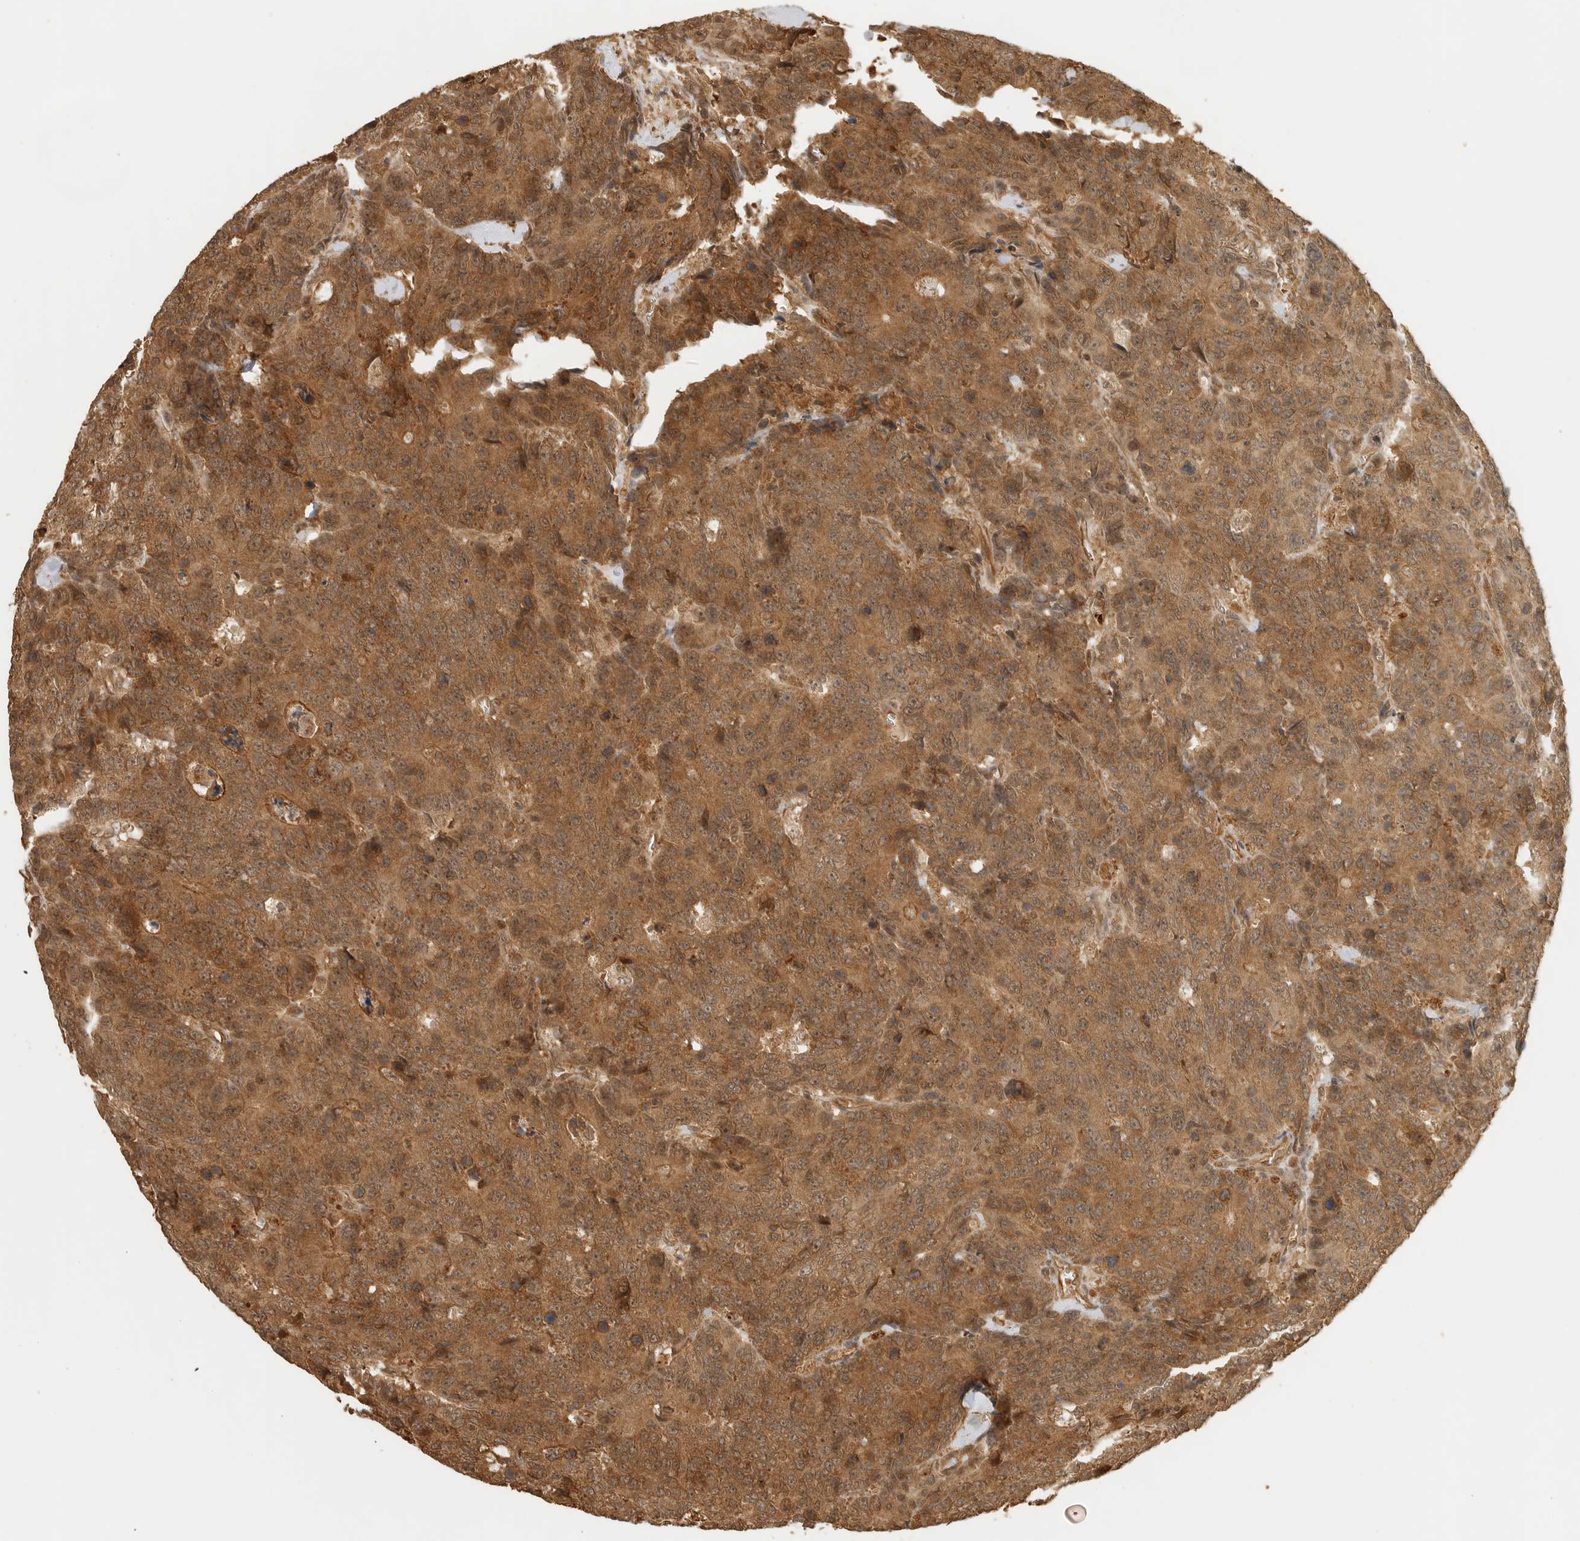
{"staining": {"intensity": "moderate", "quantity": ">75%", "location": "cytoplasmic/membranous"}, "tissue": "colorectal cancer", "cell_type": "Tumor cells", "image_type": "cancer", "snomed": [{"axis": "morphology", "description": "Adenocarcinoma, NOS"}, {"axis": "topography", "description": "Colon"}], "caption": "An image of human colorectal adenocarcinoma stained for a protein exhibits moderate cytoplasmic/membranous brown staining in tumor cells.", "gene": "OTUD6B", "patient": {"sex": "female", "age": 86}}